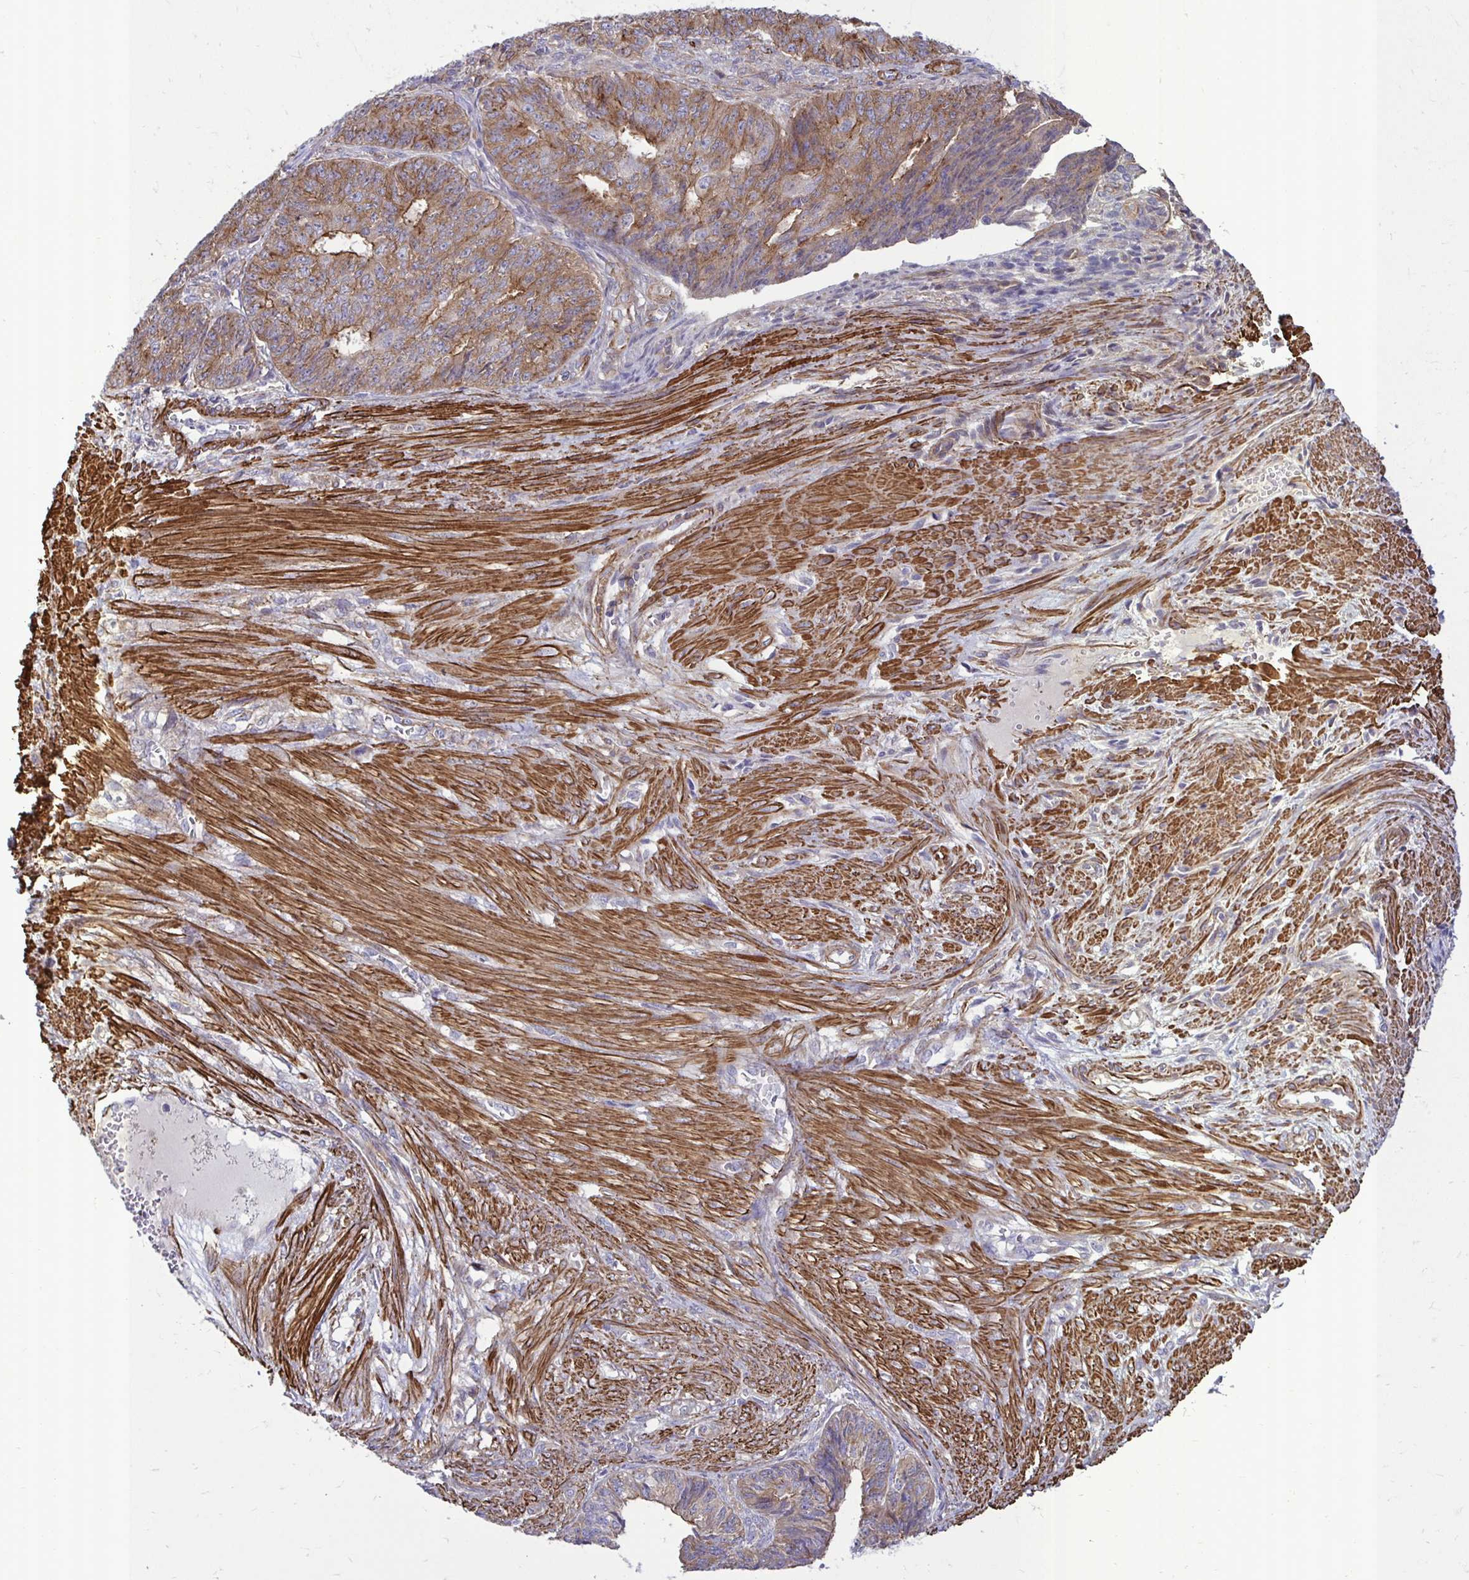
{"staining": {"intensity": "moderate", "quantity": ">75%", "location": "cytoplasmic/membranous"}, "tissue": "endometrial cancer", "cell_type": "Tumor cells", "image_type": "cancer", "snomed": [{"axis": "morphology", "description": "Adenocarcinoma, NOS"}, {"axis": "topography", "description": "Endometrium"}], "caption": "Adenocarcinoma (endometrial) stained with DAB (3,3'-diaminobenzidine) IHC reveals medium levels of moderate cytoplasmic/membranous positivity in approximately >75% of tumor cells. The staining was performed using DAB (3,3'-diaminobenzidine), with brown indicating positive protein expression. Nuclei are stained blue with hematoxylin.", "gene": "CTPS1", "patient": {"sex": "female", "age": 32}}